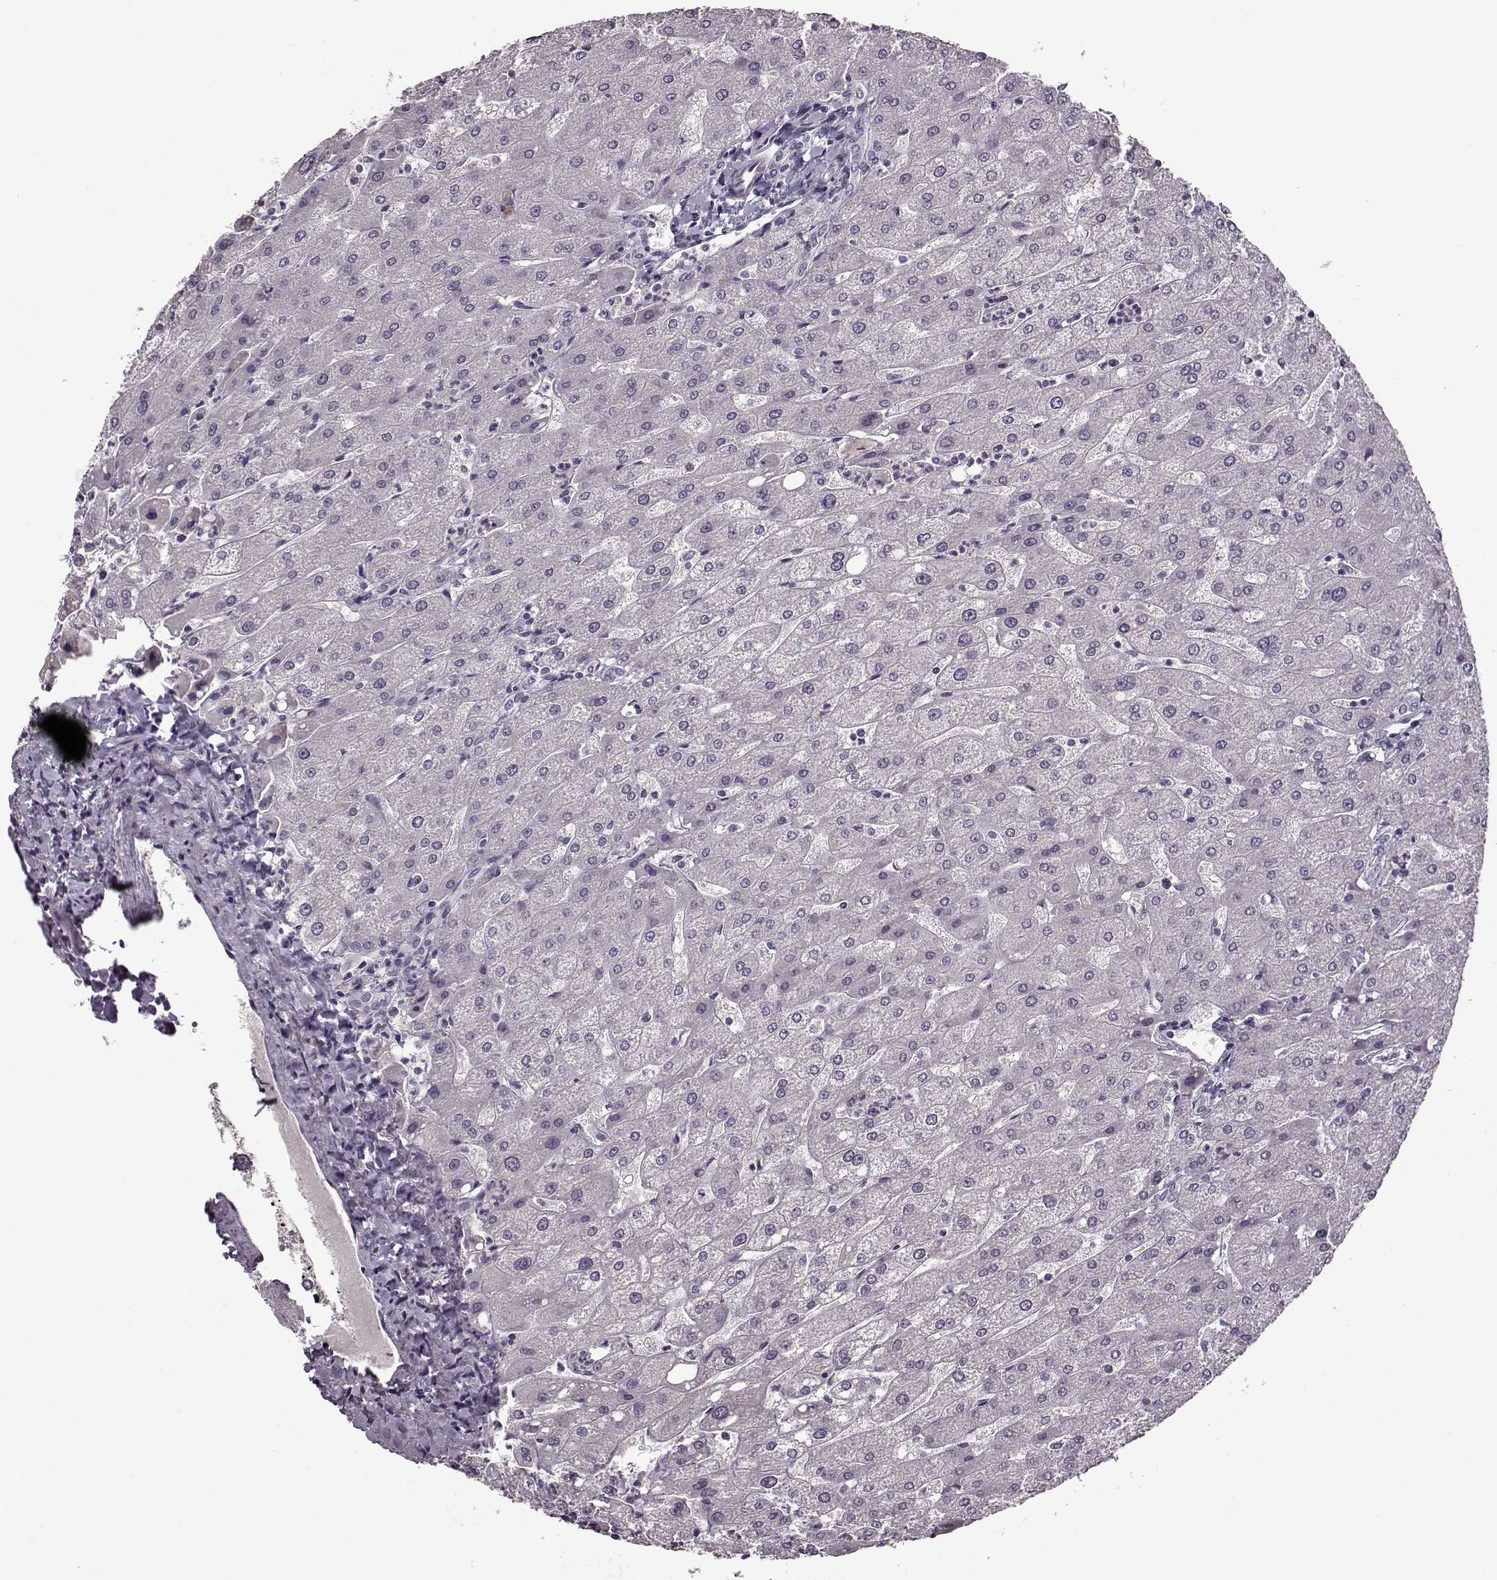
{"staining": {"intensity": "negative", "quantity": "none", "location": "none"}, "tissue": "liver", "cell_type": "Cholangiocytes", "image_type": "normal", "snomed": [{"axis": "morphology", "description": "Normal tissue, NOS"}, {"axis": "topography", "description": "Liver"}], "caption": "Histopathology image shows no significant protein expression in cholangiocytes of unremarkable liver.", "gene": "FSHB", "patient": {"sex": "male", "age": 67}}